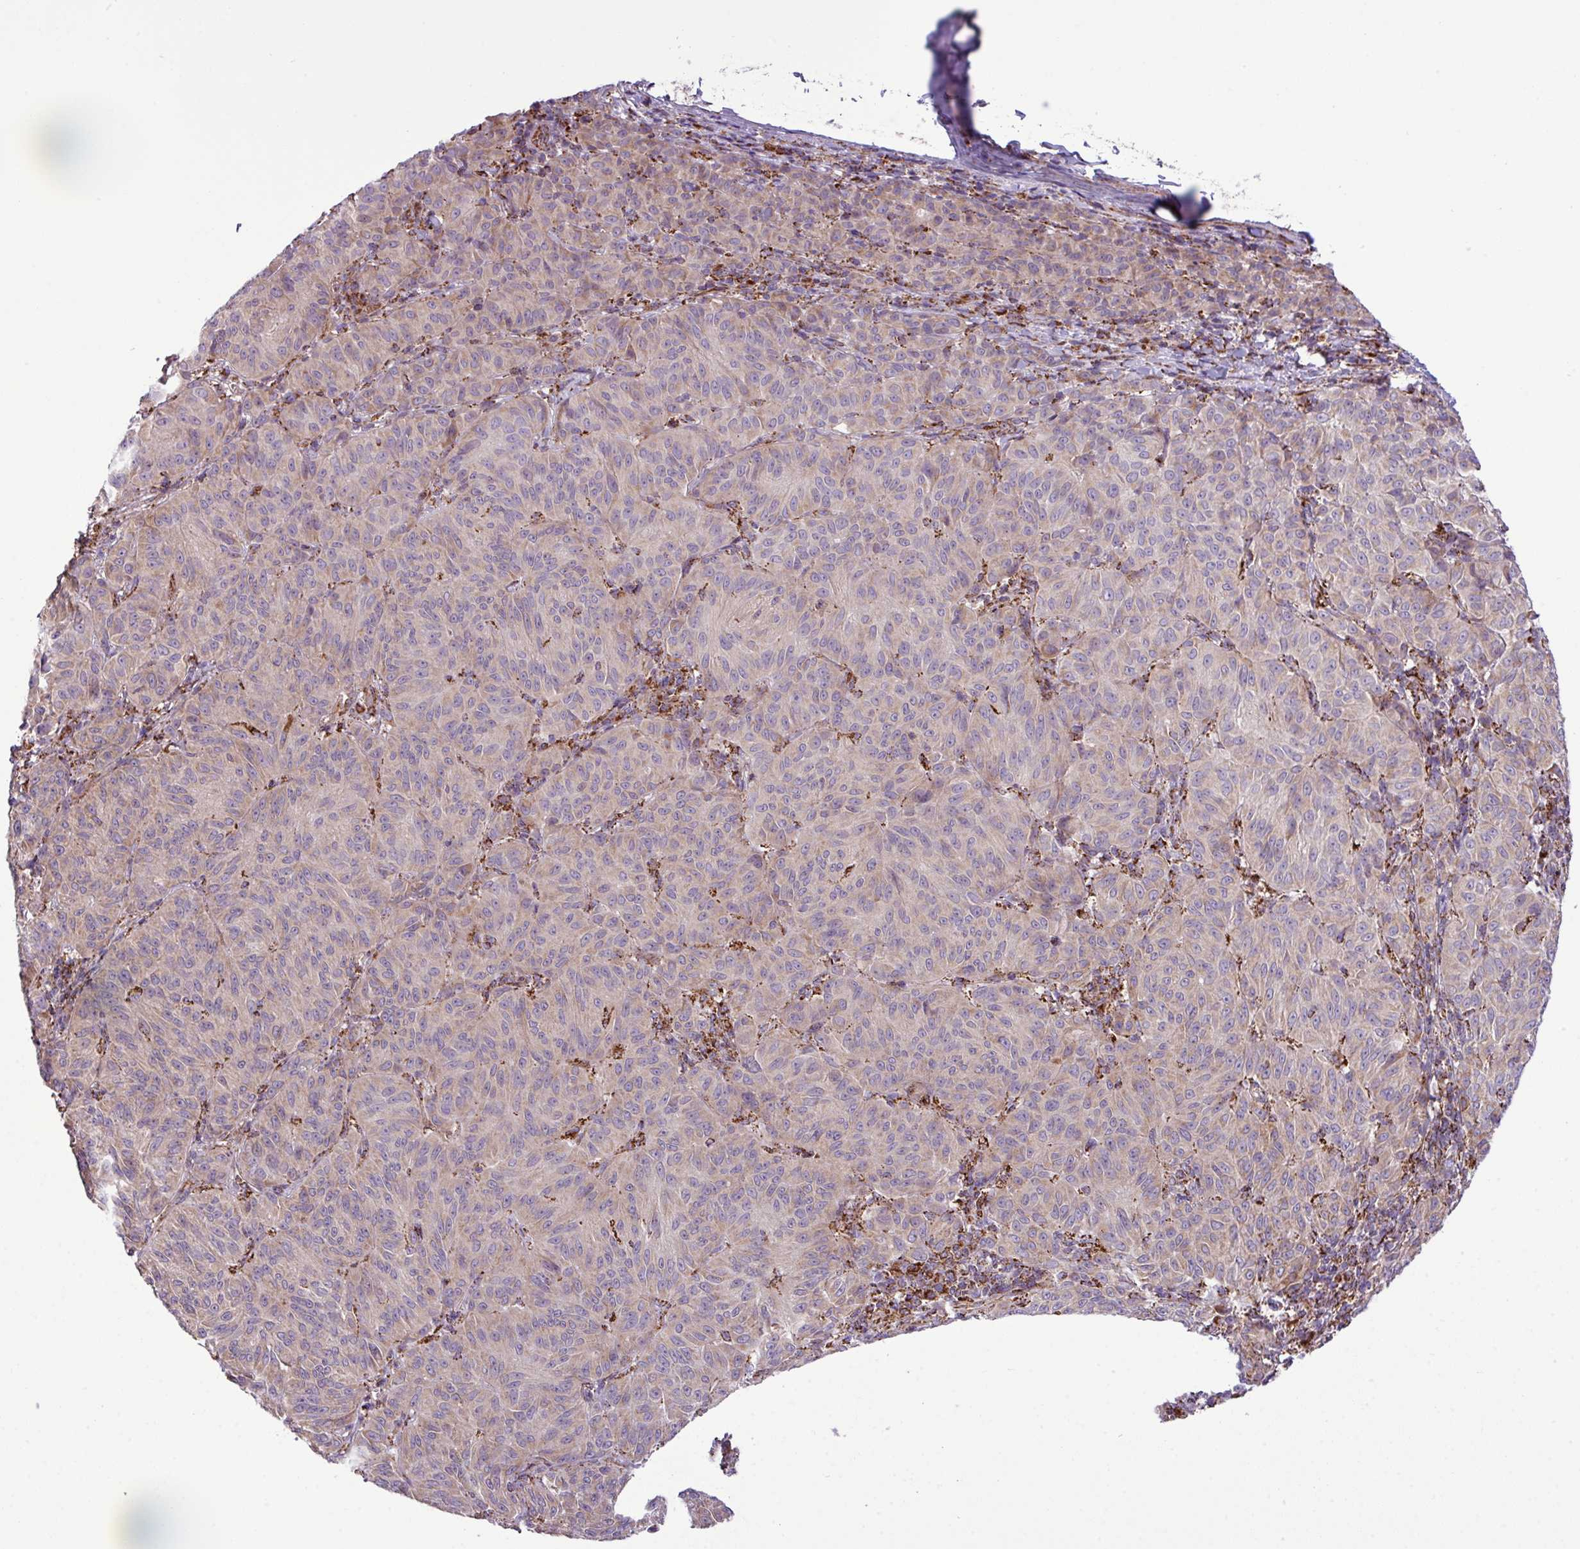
{"staining": {"intensity": "weak", "quantity": "25%-75%", "location": "cytoplasmic/membranous"}, "tissue": "melanoma", "cell_type": "Tumor cells", "image_type": "cancer", "snomed": [{"axis": "morphology", "description": "Malignant melanoma, NOS"}, {"axis": "topography", "description": "Skin"}], "caption": "Protein staining reveals weak cytoplasmic/membranous positivity in approximately 25%-75% of tumor cells in melanoma.", "gene": "ZNF569", "patient": {"sex": "female", "age": 72}}